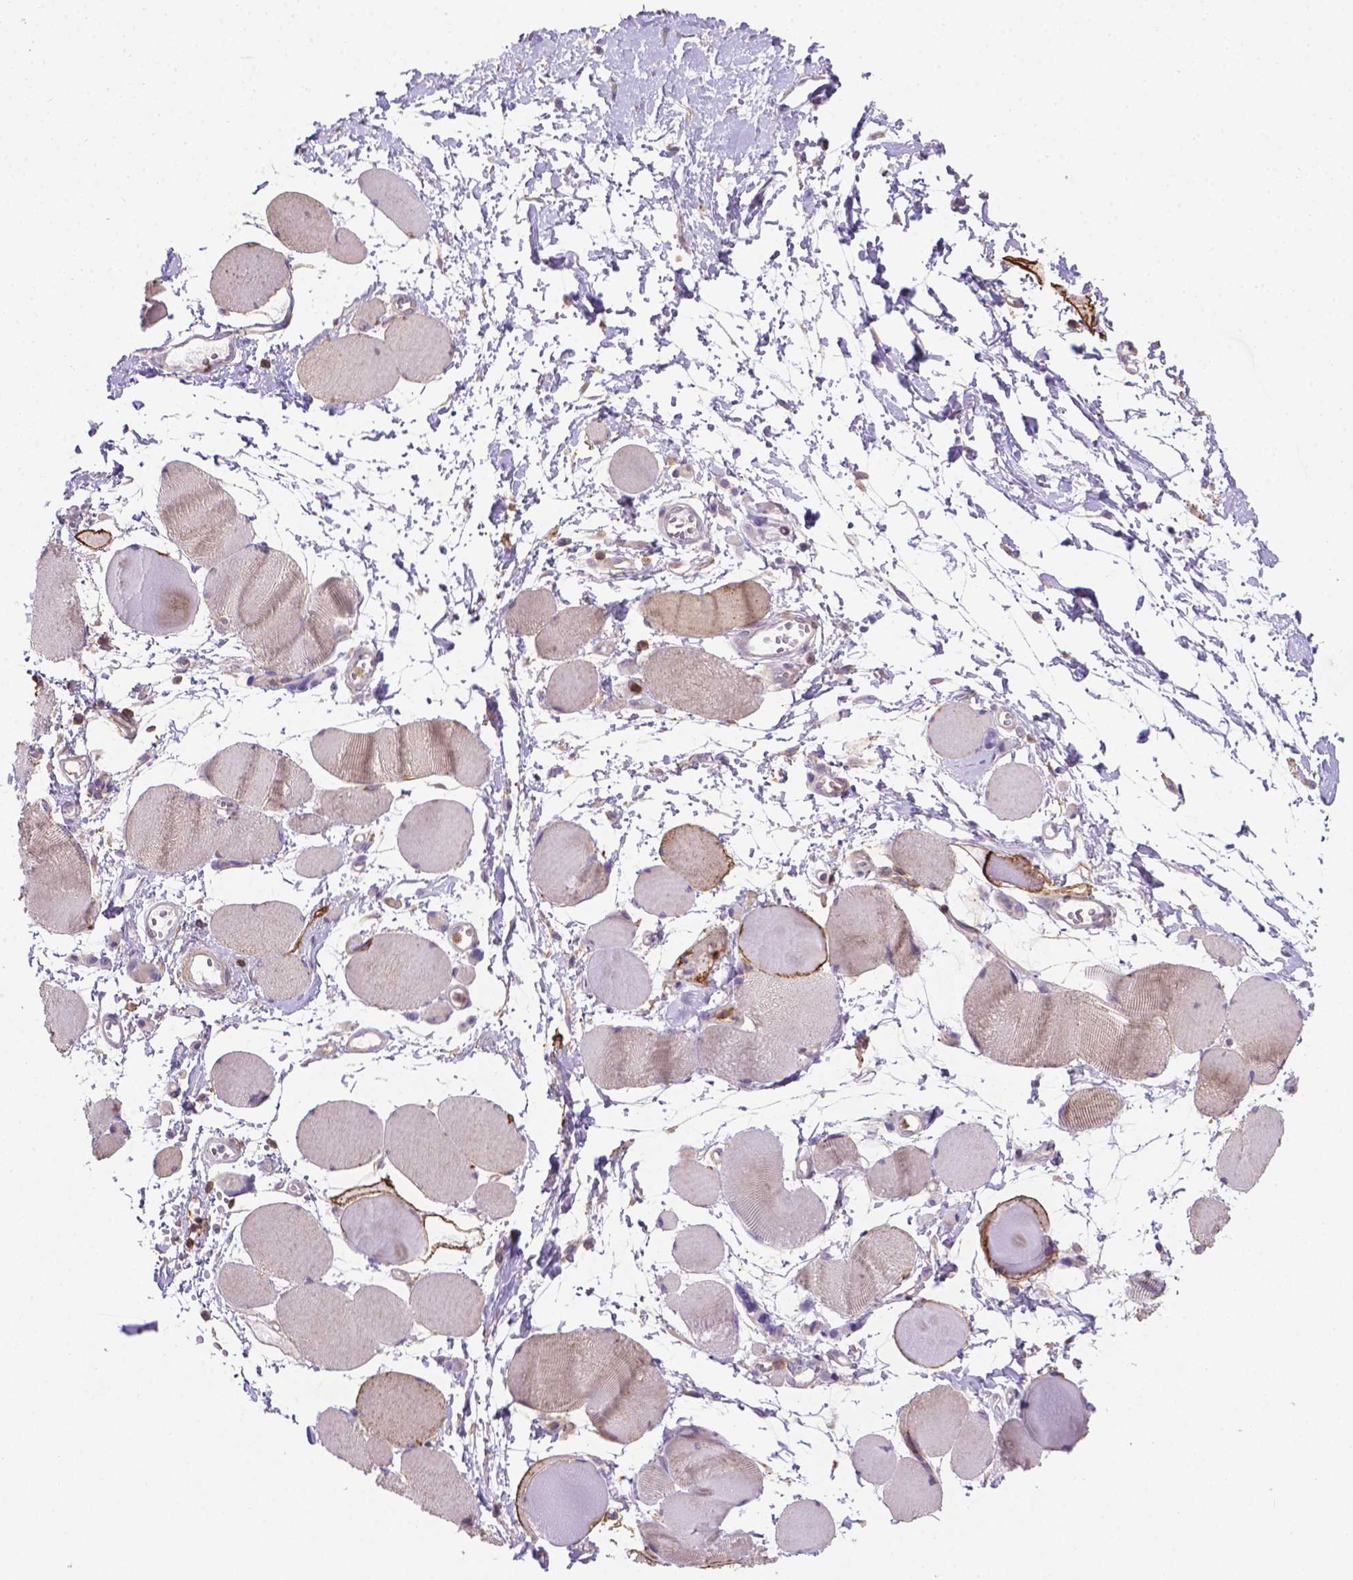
{"staining": {"intensity": "weak", "quantity": "<25%", "location": "cytoplasmic/membranous"}, "tissue": "skeletal muscle", "cell_type": "Myocytes", "image_type": "normal", "snomed": [{"axis": "morphology", "description": "Normal tissue, NOS"}, {"axis": "topography", "description": "Skeletal muscle"}], "caption": "Skeletal muscle stained for a protein using immunohistochemistry shows no positivity myocytes.", "gene": "ACAD10", "patient": {"sex": "female", "age": 75}}